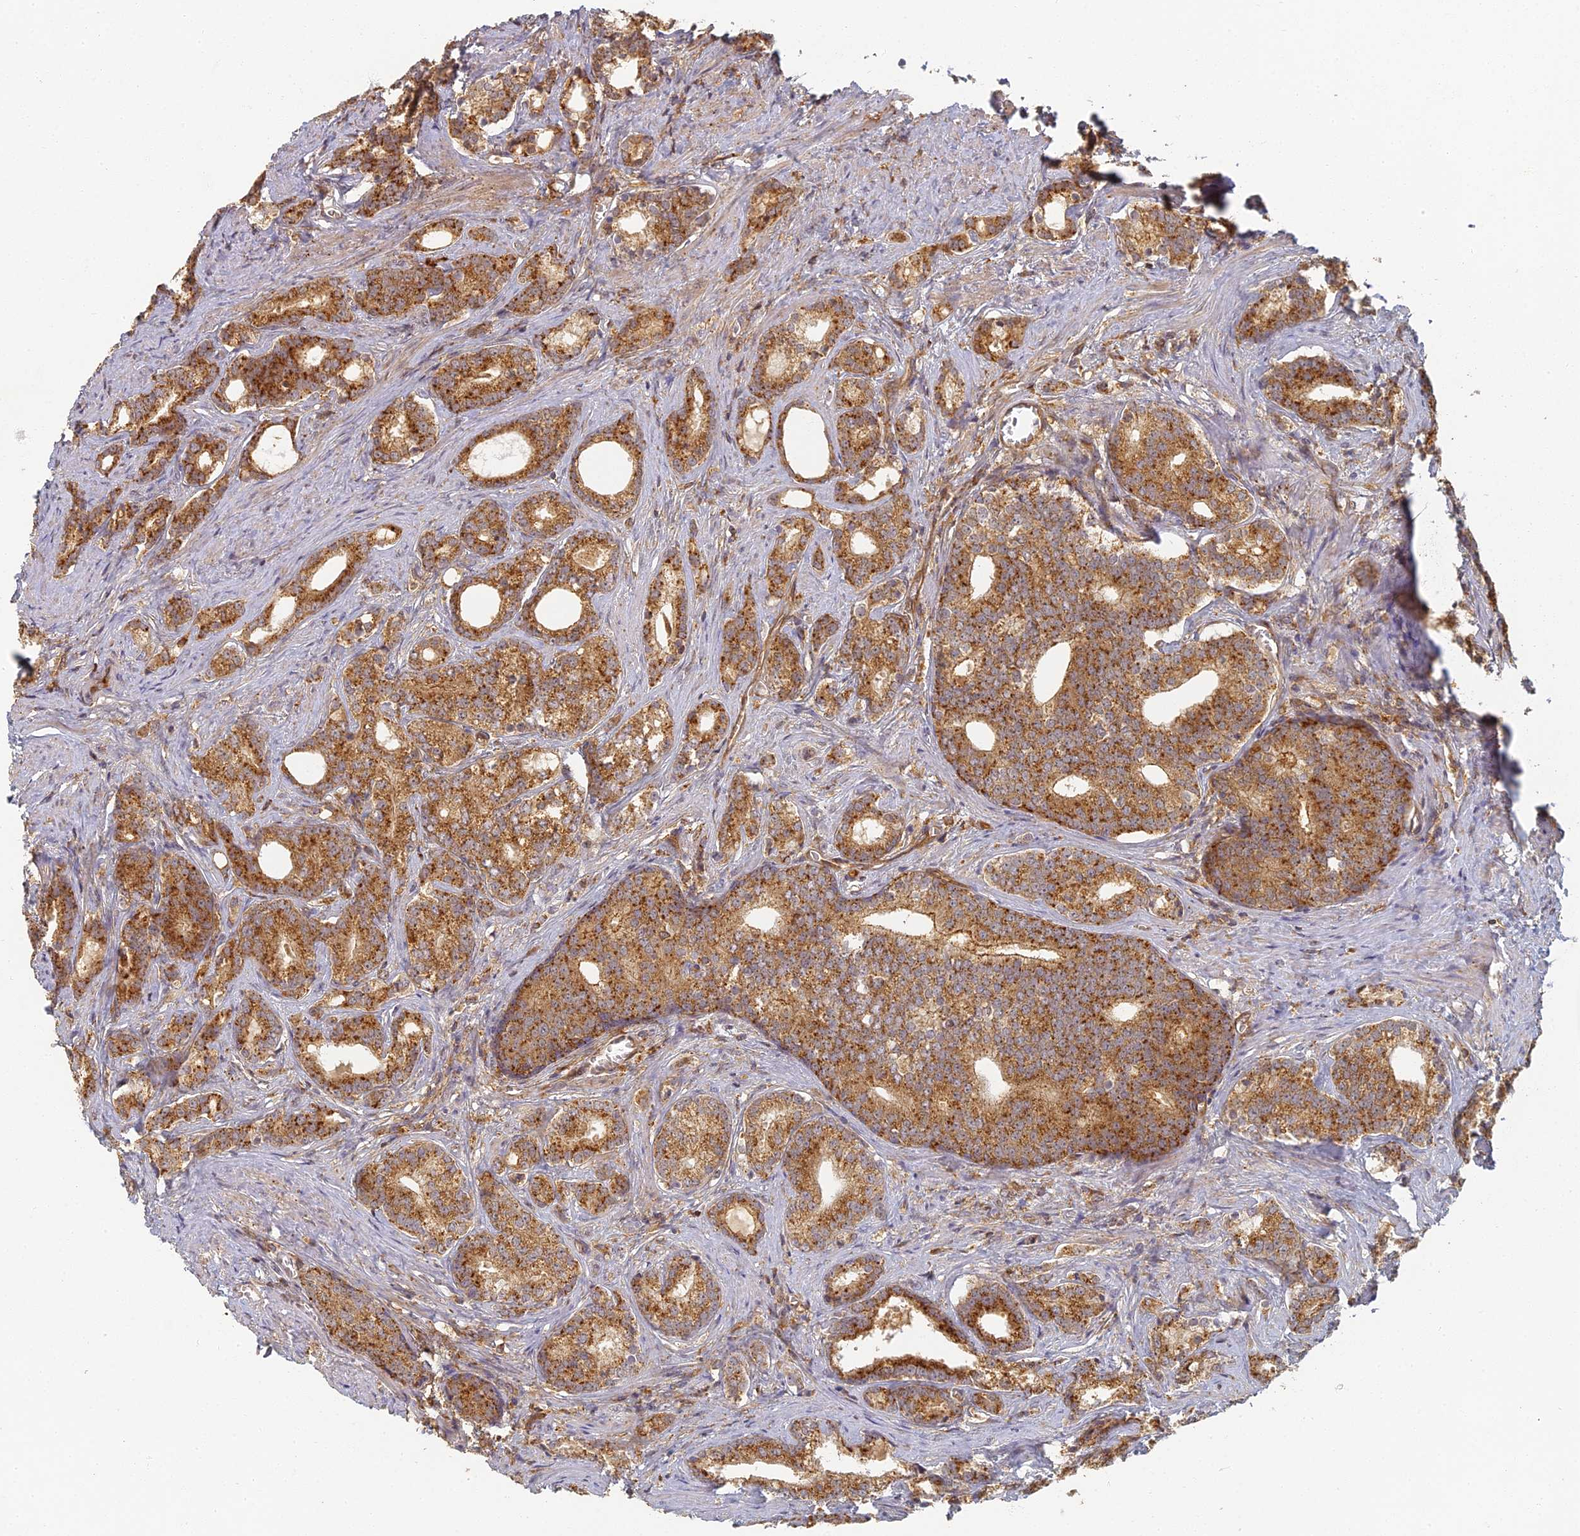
{"staining": {"intensity": "strong", "quantity": ">75%", "location": "cytoplasmic/membranous"}, "tissue": "prostate cancer", "cell_type": "Tumor cells", "image_type": "cancer", "snomed": [{"axis": "morphology", "description": "Adenocarcinoma, Low grade"}, {"axis": "topography", "description": "Prostate"}], "caption": "Immunohistochemical staining of low-grade adenocarcinoma (prostate) displays high levels of strong cytoplasmic/membranous staining in about >75% of tumor cells.", "gene": "INO80D", "patient": {"sex": "male", "age": 71}}